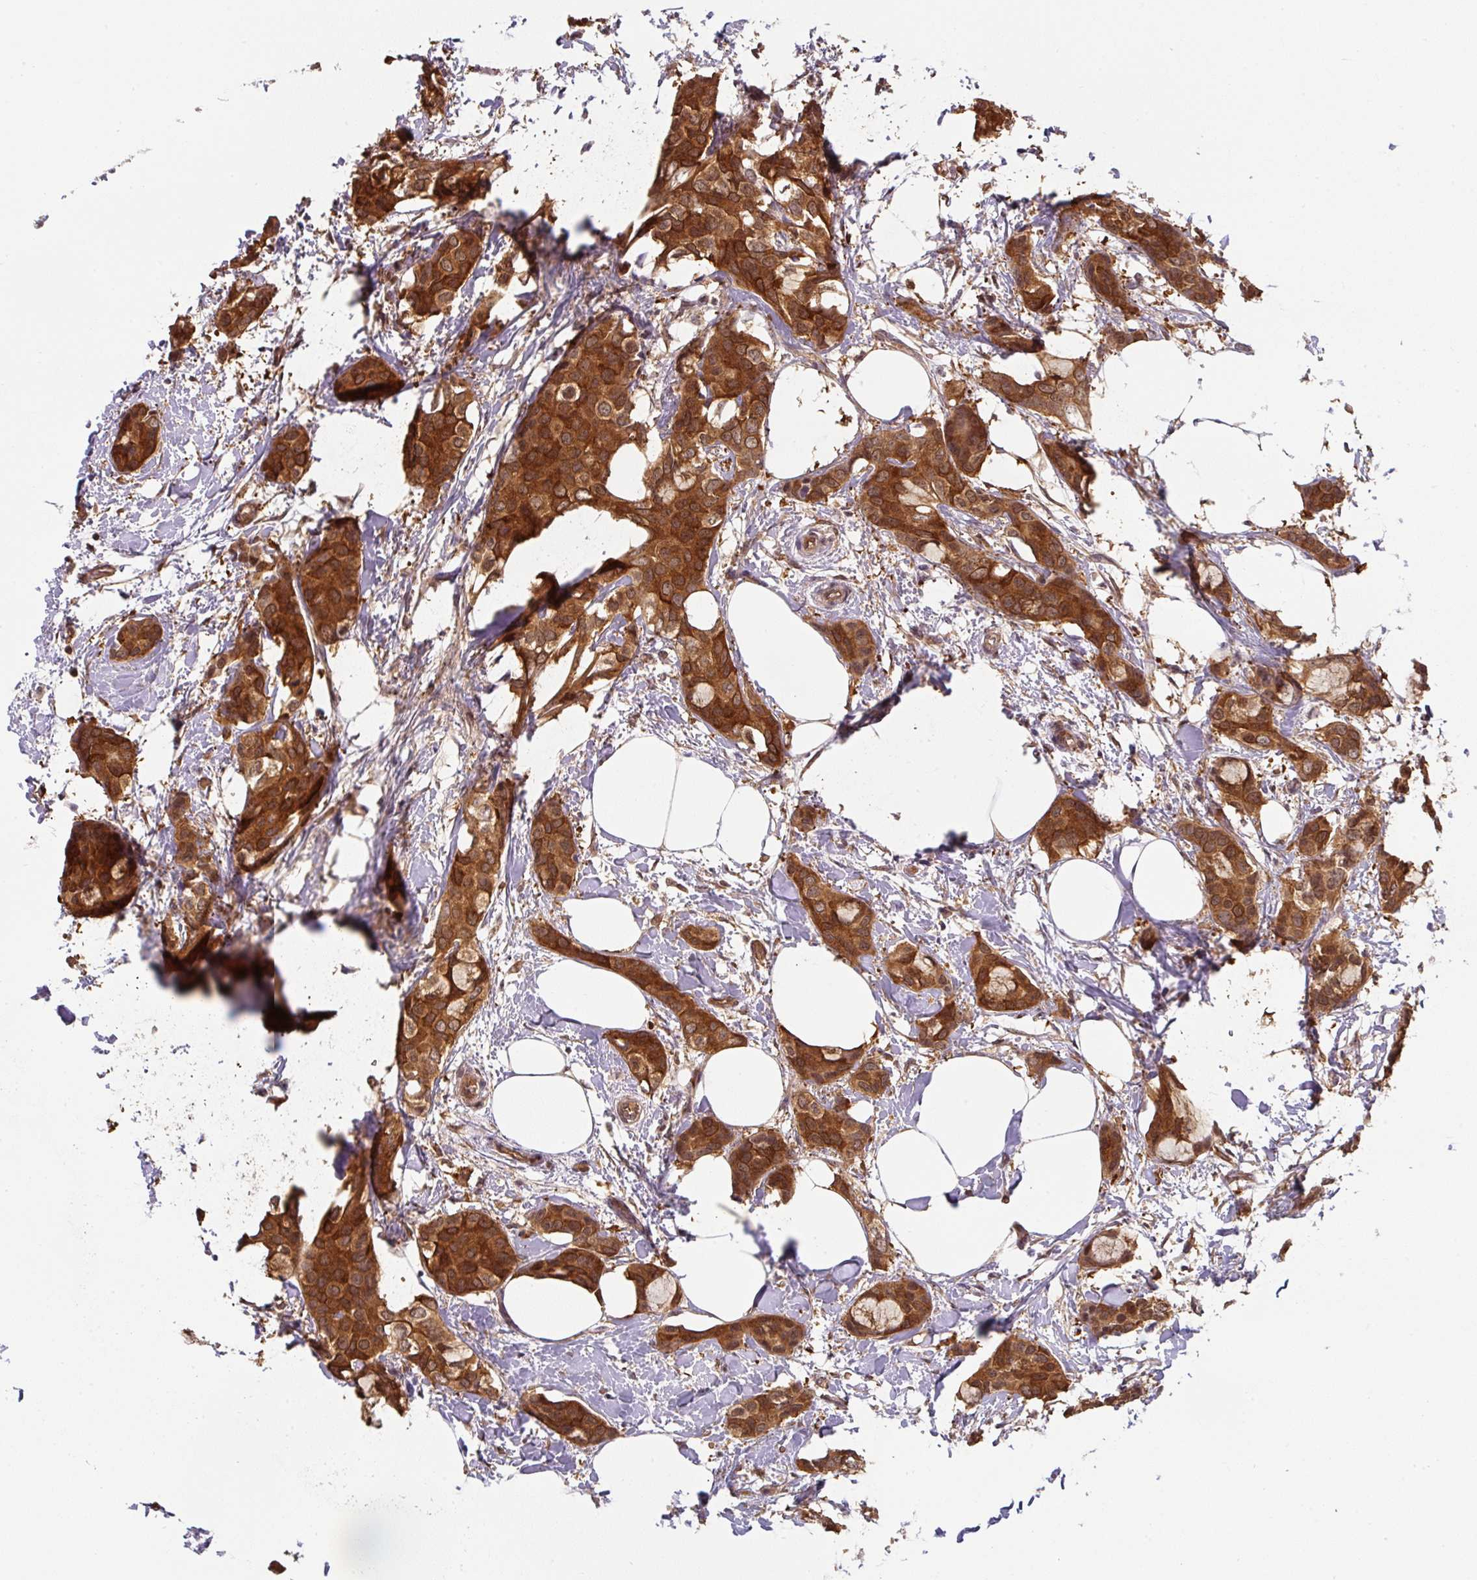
{"staining": {"intensity": "strong", "quantity": ">75%", "location": "cytoplasmic/membranous"}, "tissue": "breast cancer", "cell_type": "Tumor cells", "image_type": "cancer", "snomed": [{"axis": "morphology", "description": "Duct carcinoma"}, {"axis": "topography", "description": "Breast"}], "caption": "This micrograph demonstrates IHC staining of human invasive ductal carcinoma (breast), with high strong cytoplasmic/membranous staining in approximately >75% of tumor cells.", "gene": "ST13", "patient": {"sex": "female", "age": 73}}